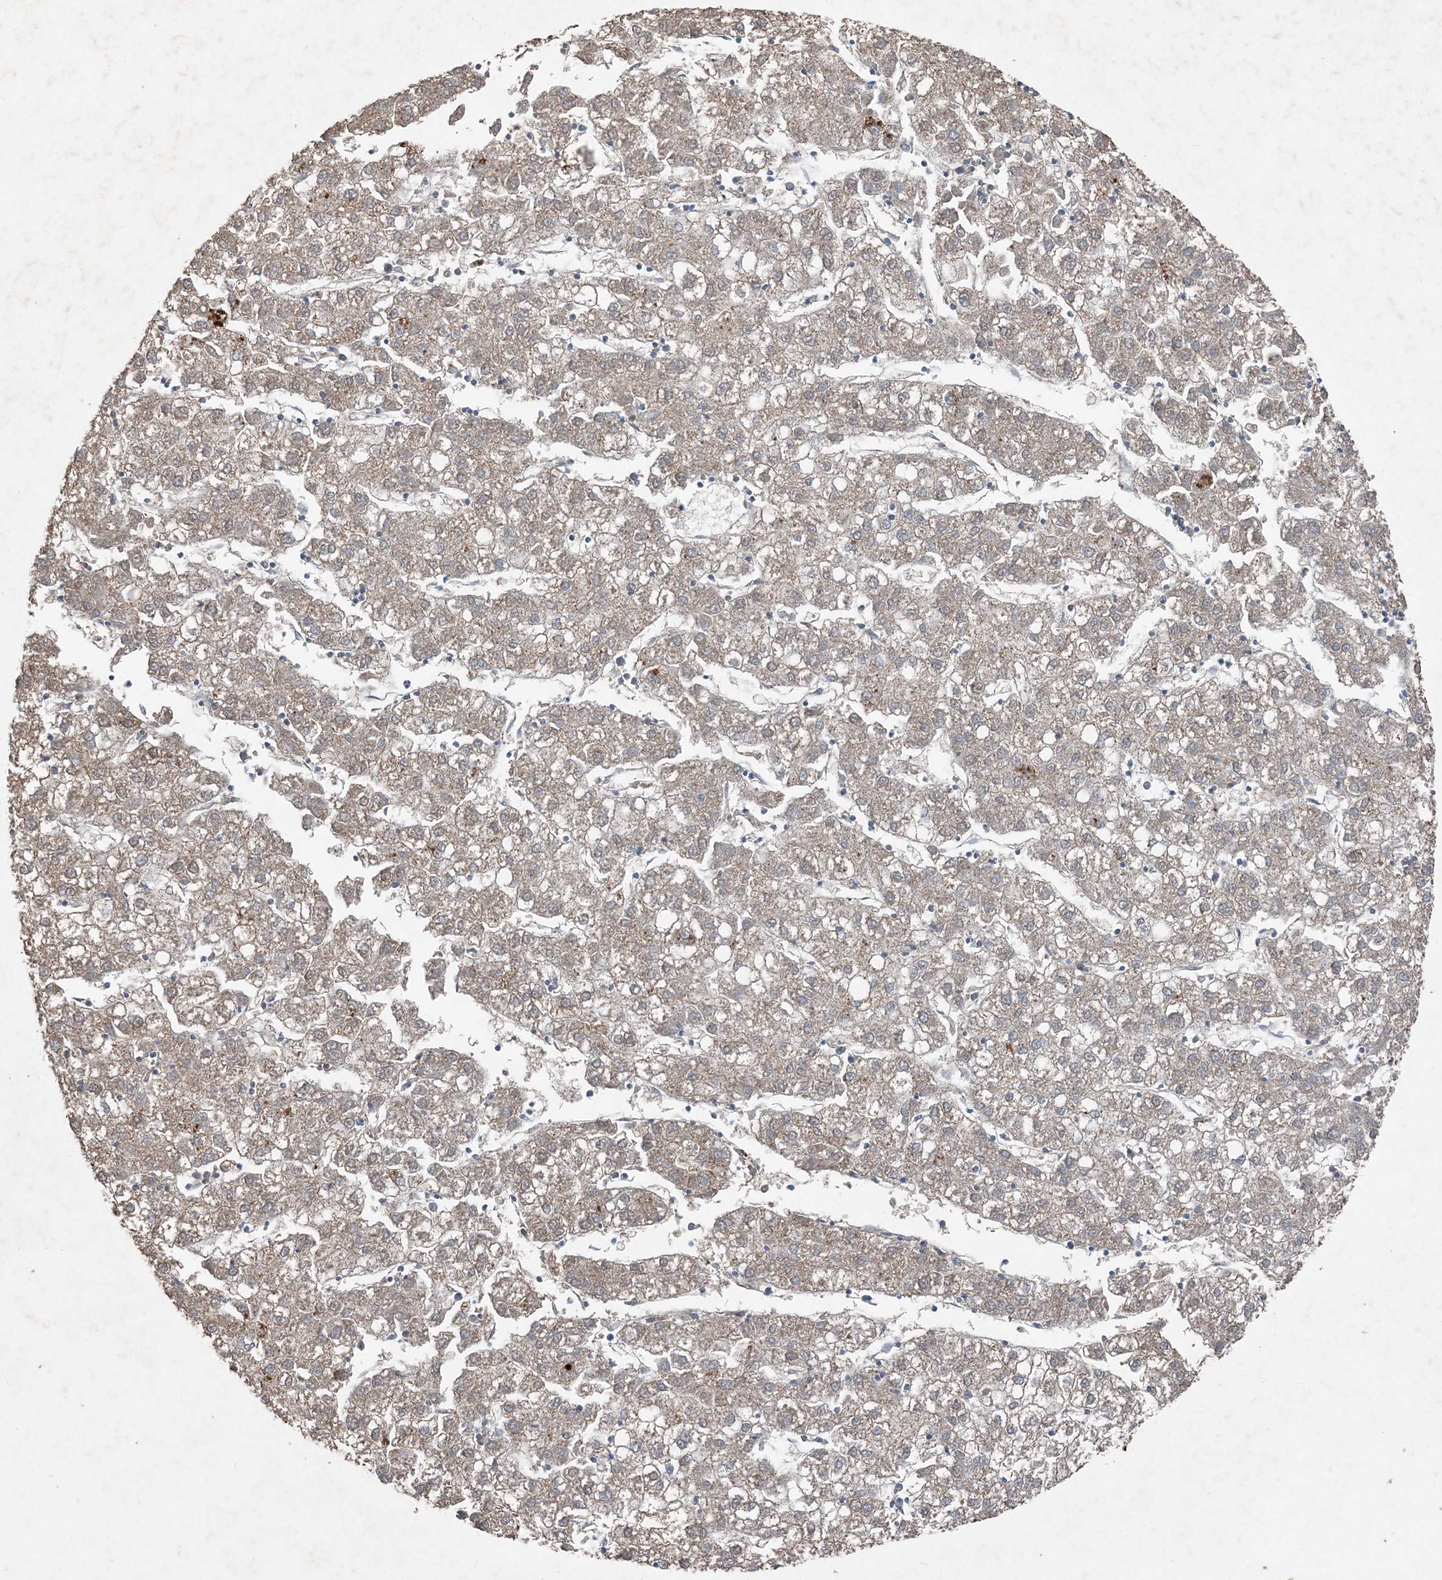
{"staining": {"intensity": "weak", "quantity": ">75%", "location": "cytoplasmic/membranous"}, "tissue": "liver cancer", "cell_type": "Tumor cells", "image_type": "cancer", "snomed": [{"axis": "morphology", "description": "Carcinoma, Hepatocellular, NOS"}, {"axis": "topography", "description": "Liver"}], "caption": "Liver cancer (hepatocellular carcinoma) tissue demonstrates weak cytoplasmic/membranous staining in approximately >75% of tumor cells, visualized by immunohistochemistry.", "gene": "FCN3", "patient": {"sex": "male", "age": 72}}